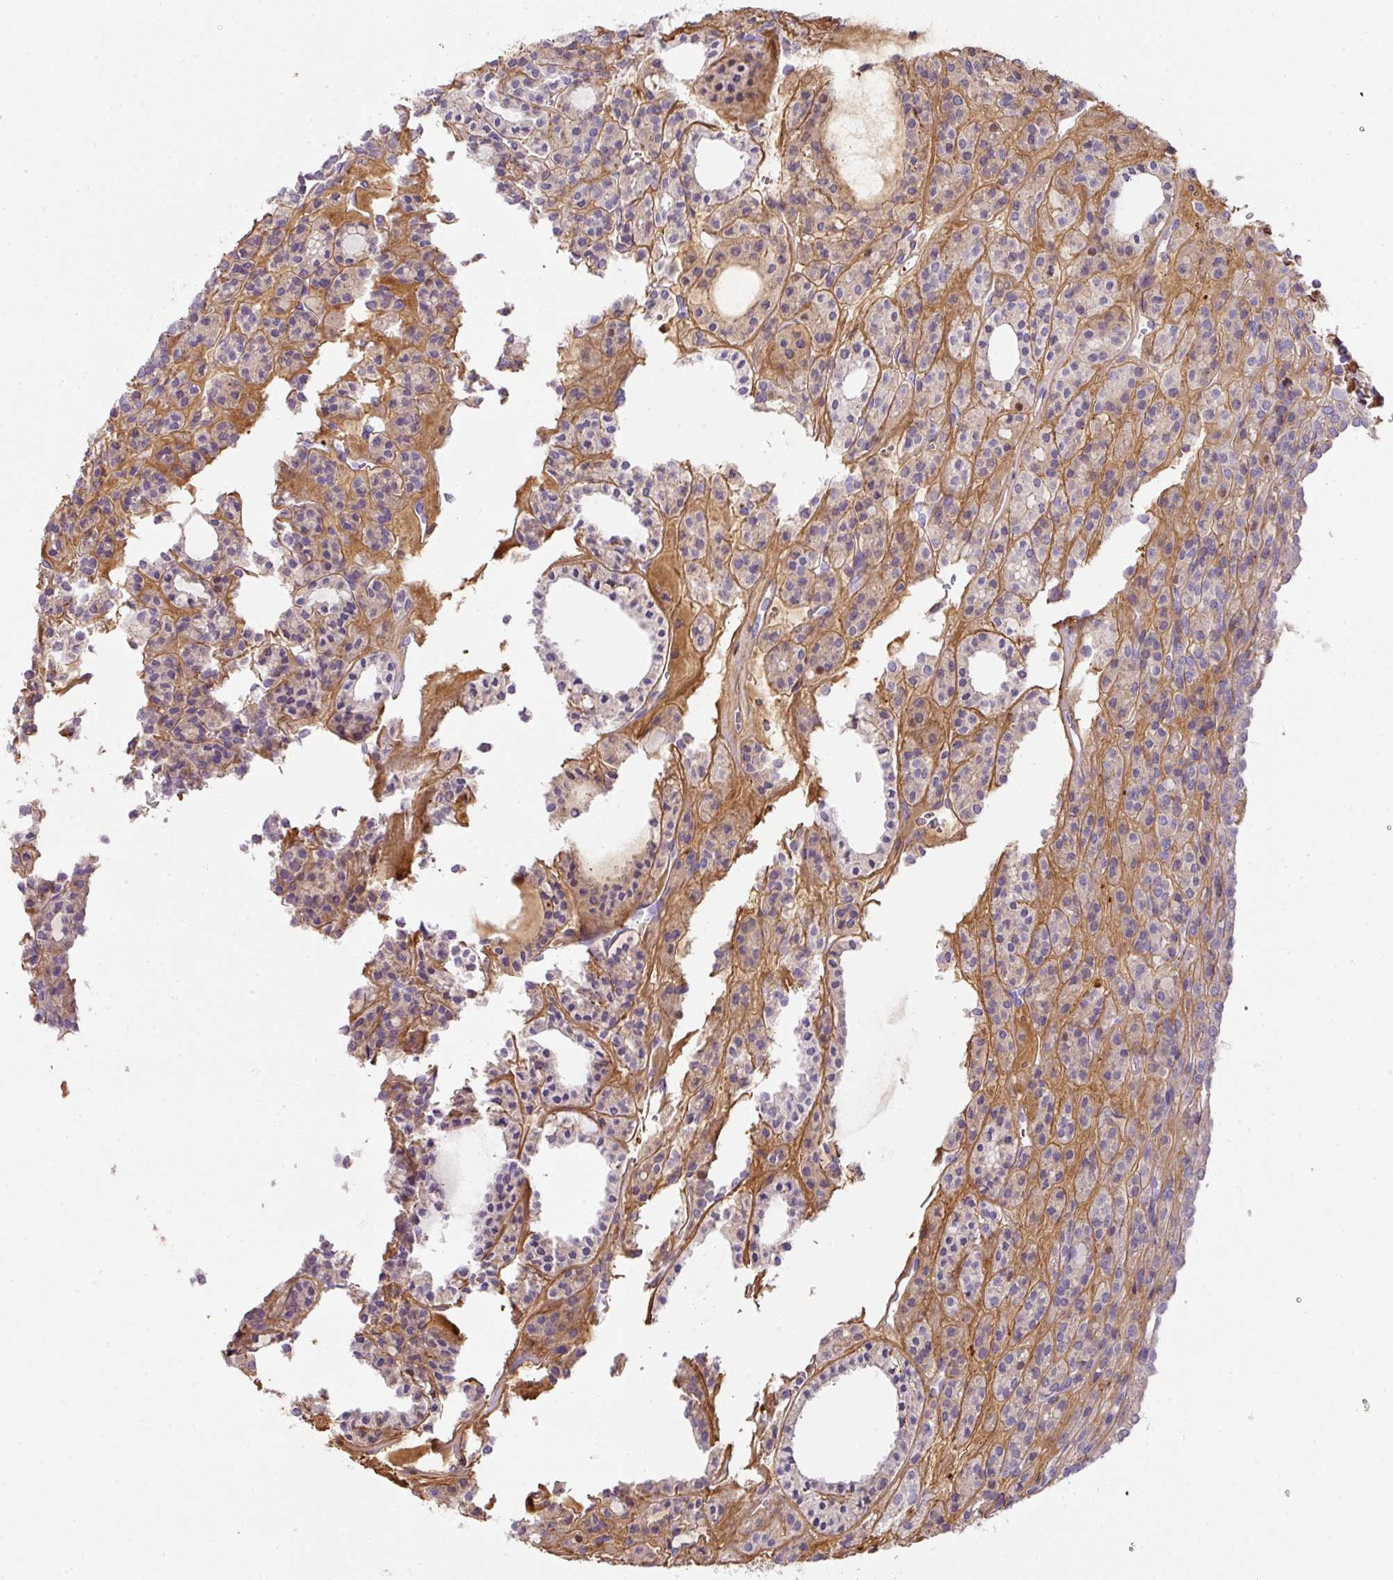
{"staining": {"intensity": "negative", "quantity": "none", "location": "none"}, "tissue": "thyroid cancer", "cell_type": "Tumor cells", "image_type": "cancer", "snomed": [{"axis": "morphology", "description": "Follicular adenoma carcinoma, NOS"}, {"axis": "topography", "description": "Thyroid gland"}], "caption": "Immunohistochemistry image of neoplastic tissue: thyroid cancer stained with DAB (3,3'-diaminobenzidine) displays no significant protein expression in tumor cells. The staining was performed using DAB to visualize the protein expression in brown, while the nuclei were stained in blue with hematoxylin (Magnification: 20x).", "gene": "CCZ1", "patient": {"sex": "female", "age": 63}}